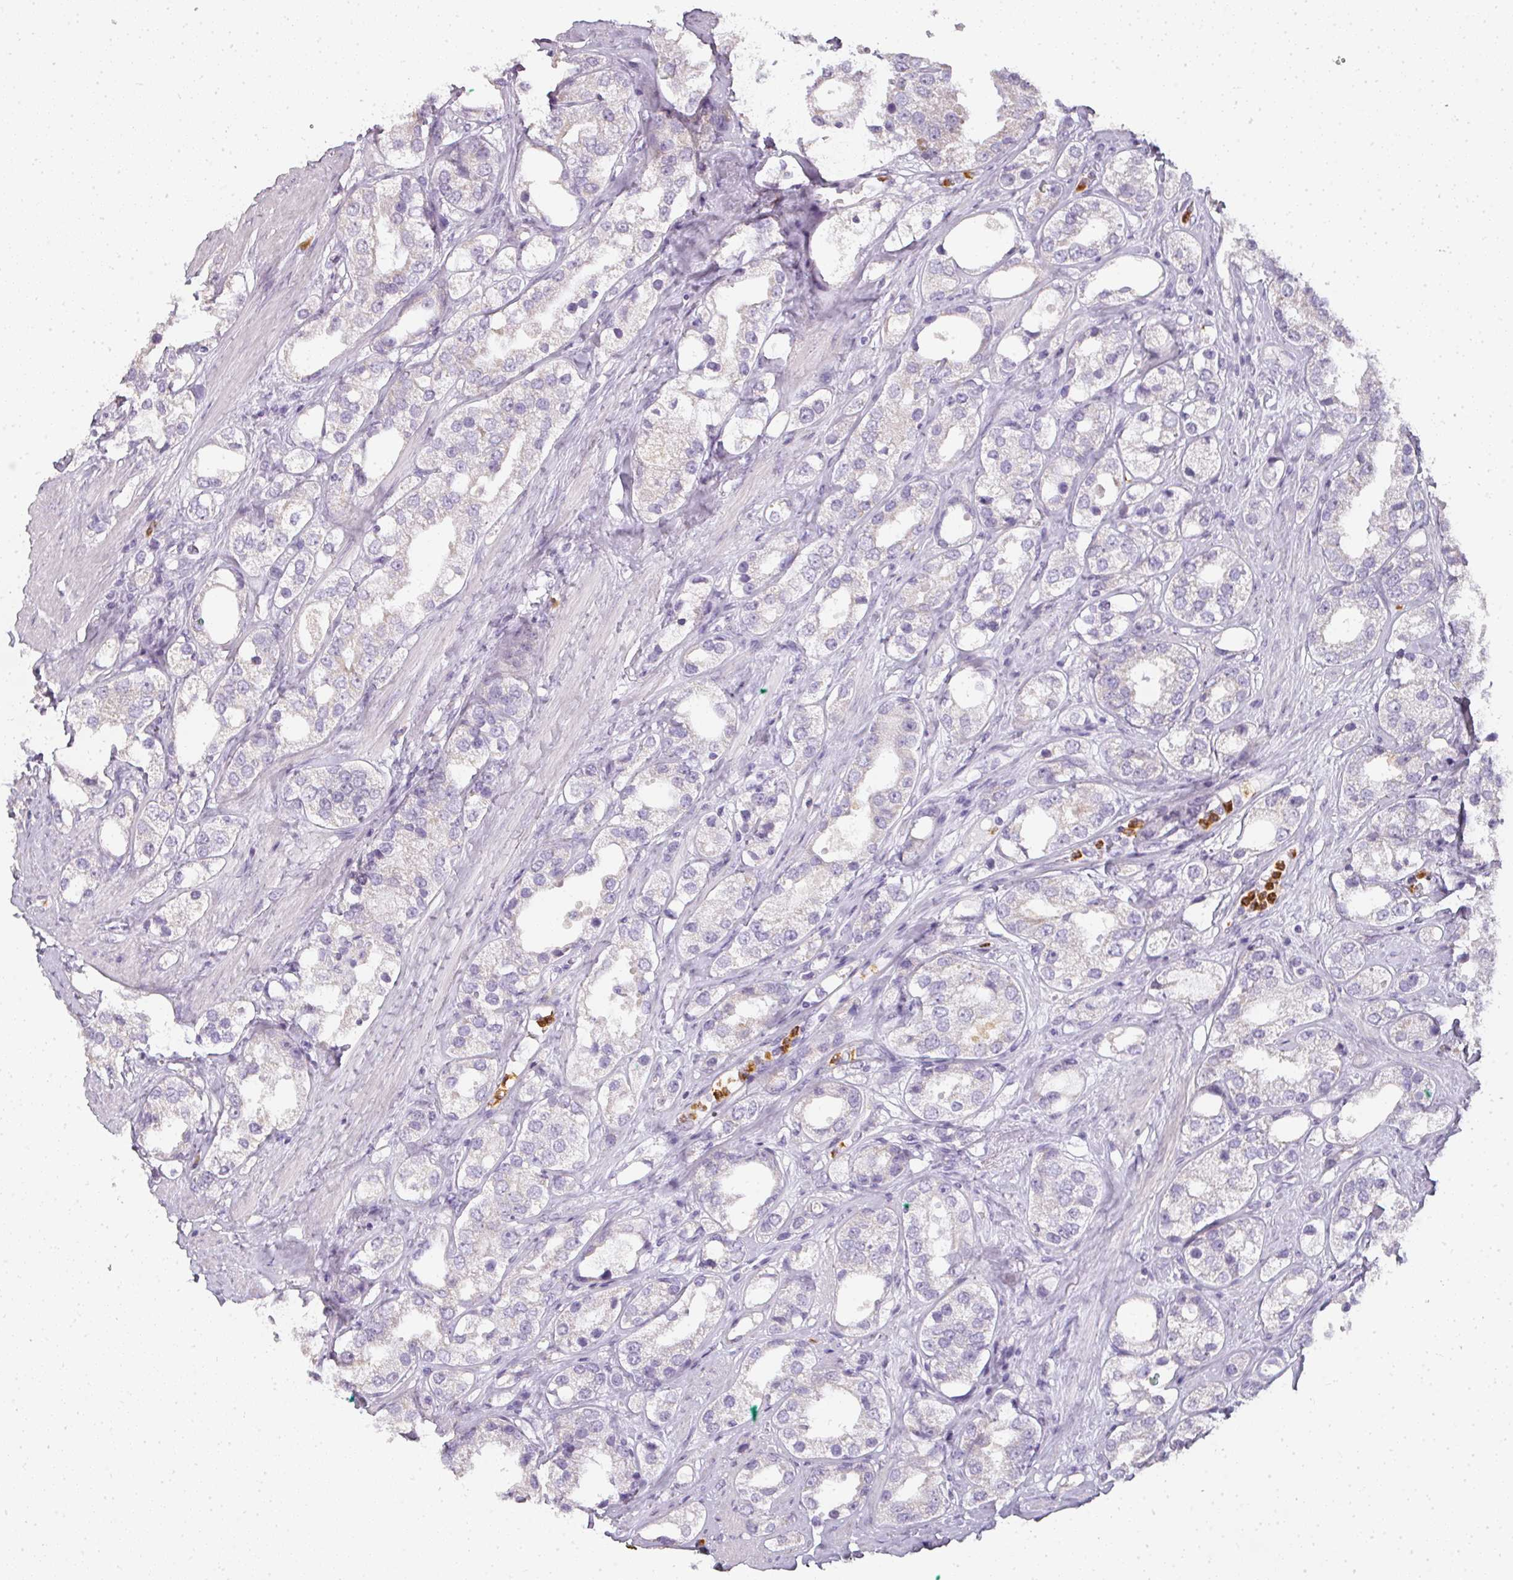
{"staining": {"intensity": "negative", "quantity": "none", "location": "none"}, "tissue": "prostate cancer", "cell_type": "Tumor cells", "image_type": "cancer", "snomed": [{"axis": "morphology", "description": "Adenocarcinoma, NOS"}, {"axis": "topography", "description": "Prostate"}], "caption": "A high-resolution image shows IHC staining of prostate cancer (adenocarcinoma), which reveals no significant positivity in tumor cells.", "gene": "CAMP", "patient": {"sex": "male", "age": 79}}